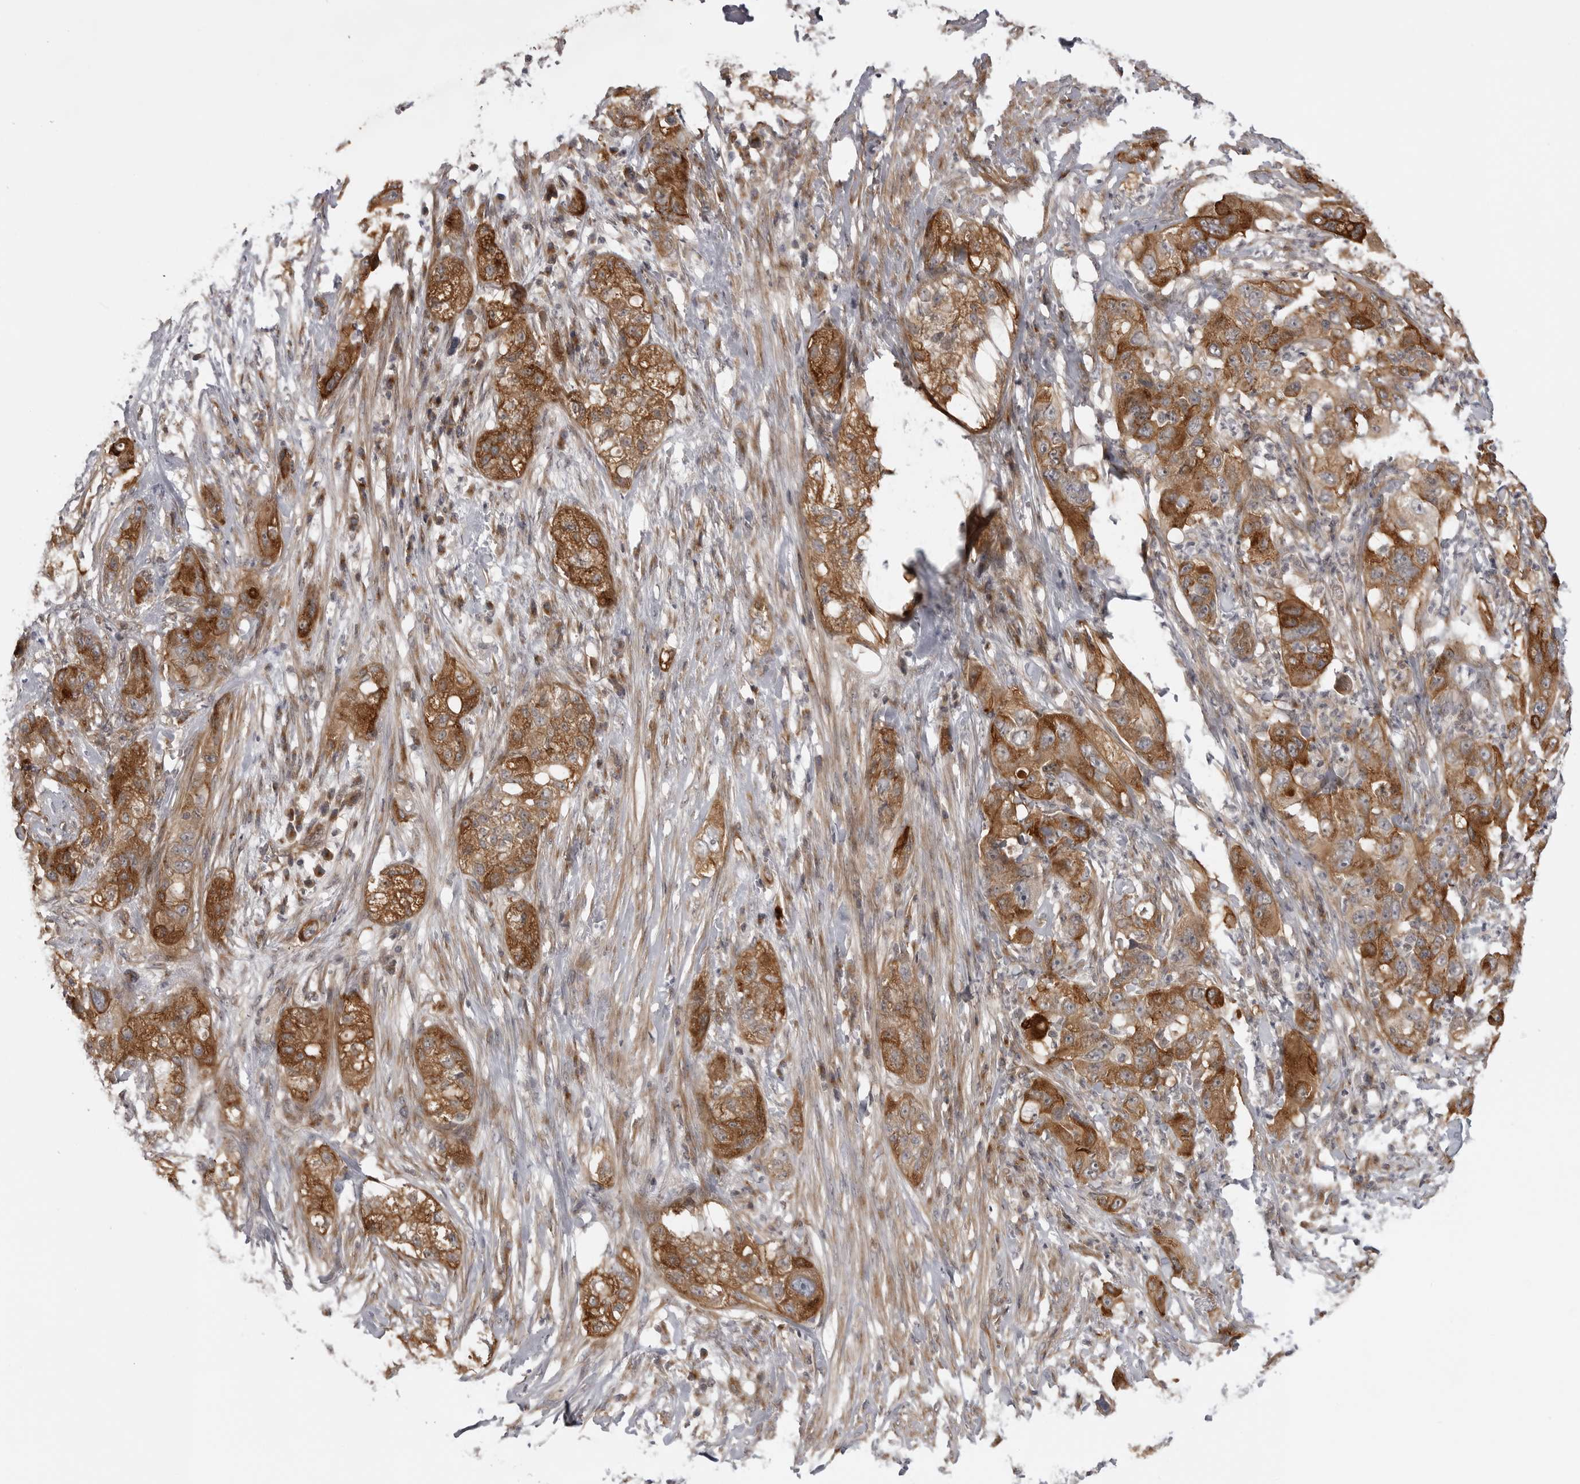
{"staining": {"intensity": "moderate", "quantity": ">75%", "location": "cytoplasmic/membranous"}, "tissue": "pancreatic cancer", "cell_type": "Tumor cells", "image_type": "cancer", "snomed": [{"axis": "morphology", "description": "Adenocarcinoma, NOS"}, {"axis": "topography", "description": "Pancreas"}], "caption": "Brown immunohistochemical staining in human pancreatic cancer (adenocarcinoma) displays moderate cytoplasmic/membranous expression in approximately >75% of tumor cells.", "gene": "LRRC45", "patient": {"sex": "female", "age": 78}}